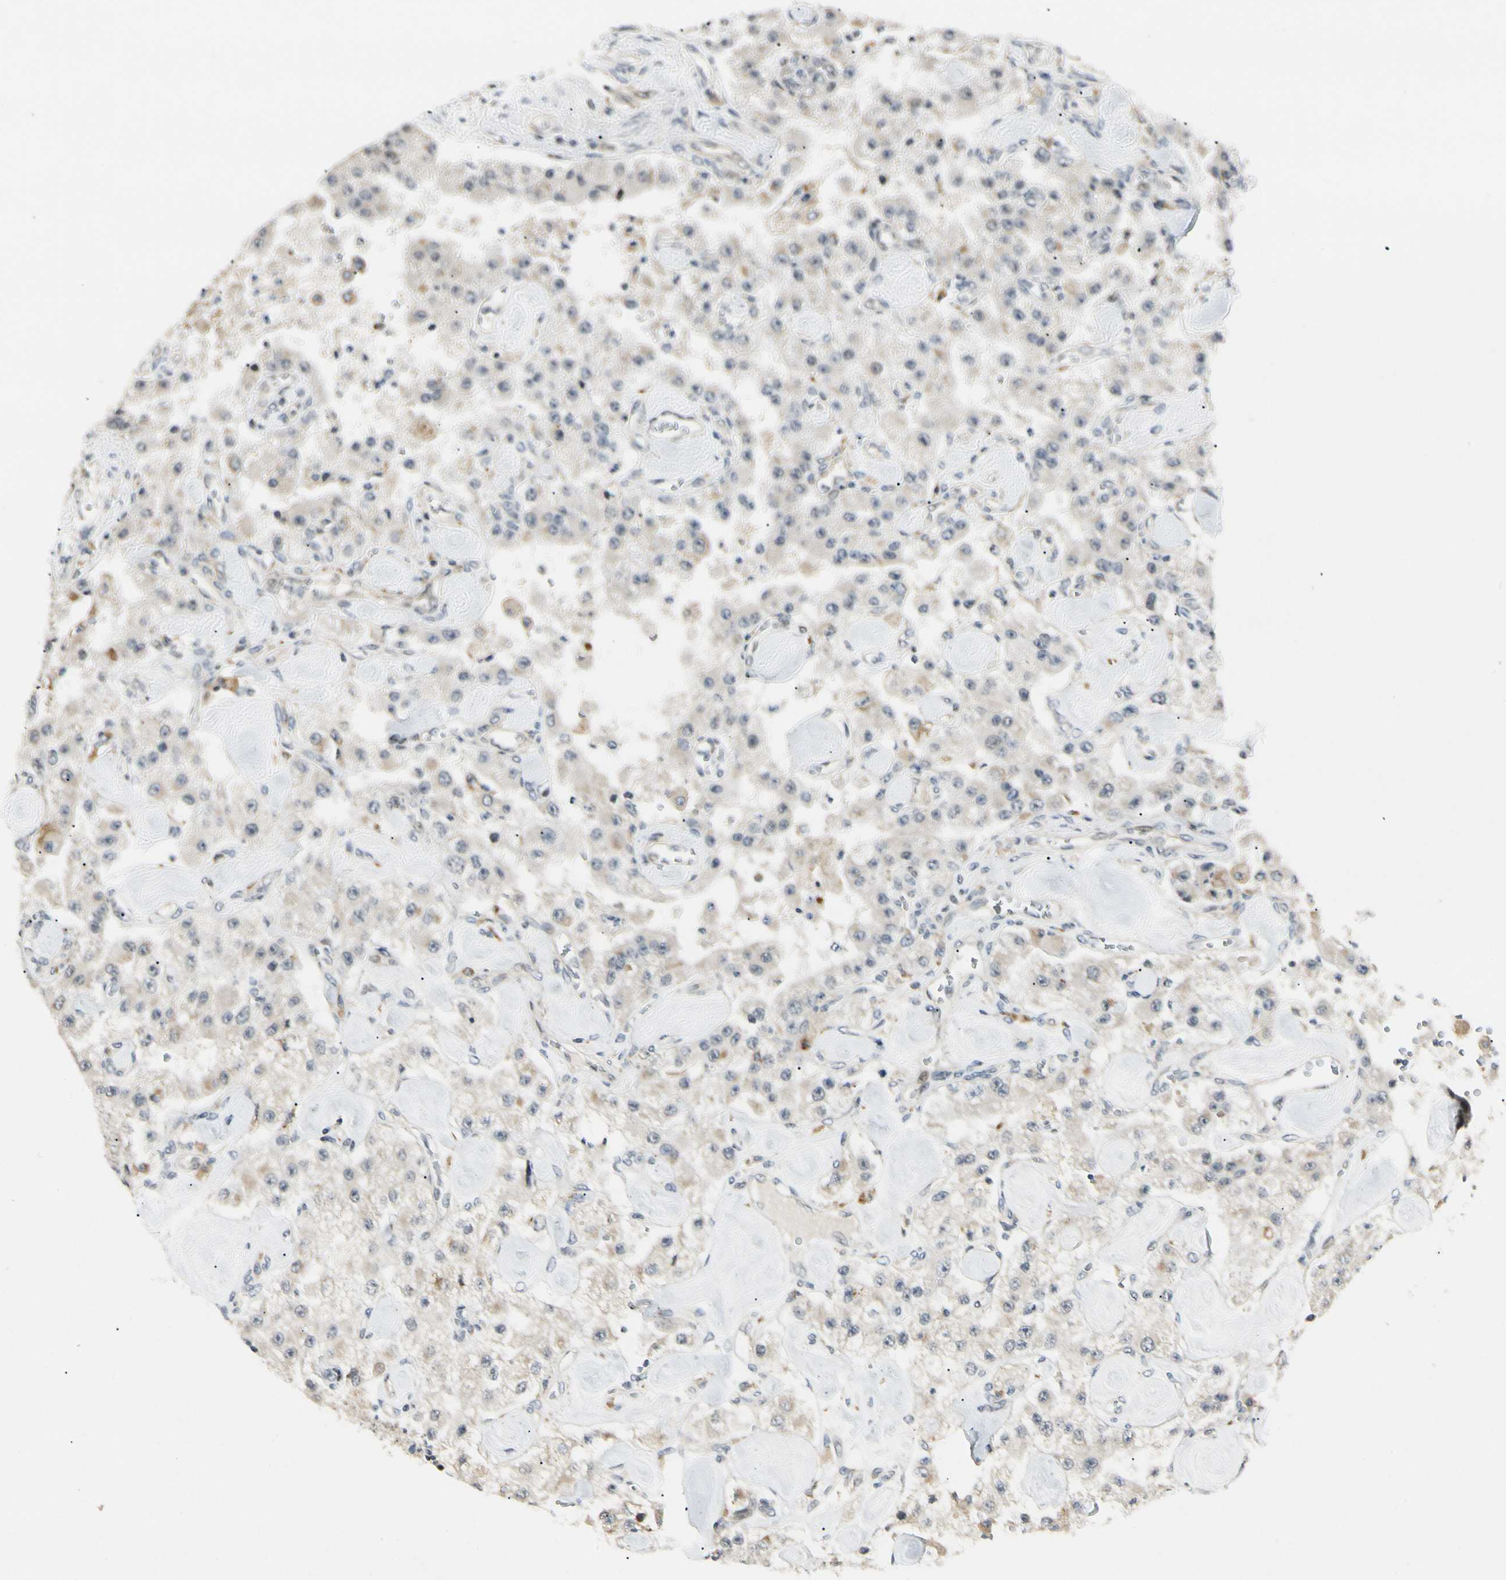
{"staining": {"intensity": "negative", "quantity": "none", "location": "none"}, "tissue": "carcinoid", "cell_type": "Tumor cells", "image_type": "cancer", "snomed": [{"axis": "morphology", "description": "Carcinoid, malignant, NOS"}, {"axis": "topography", "description": "Pancreas"}], "caption": "A micrograph of carcinoid stained for a protein shows no brown staining in tumor cells.", "gene": "FNDC3B", "patient": {"sex": "male", "age": 41}}